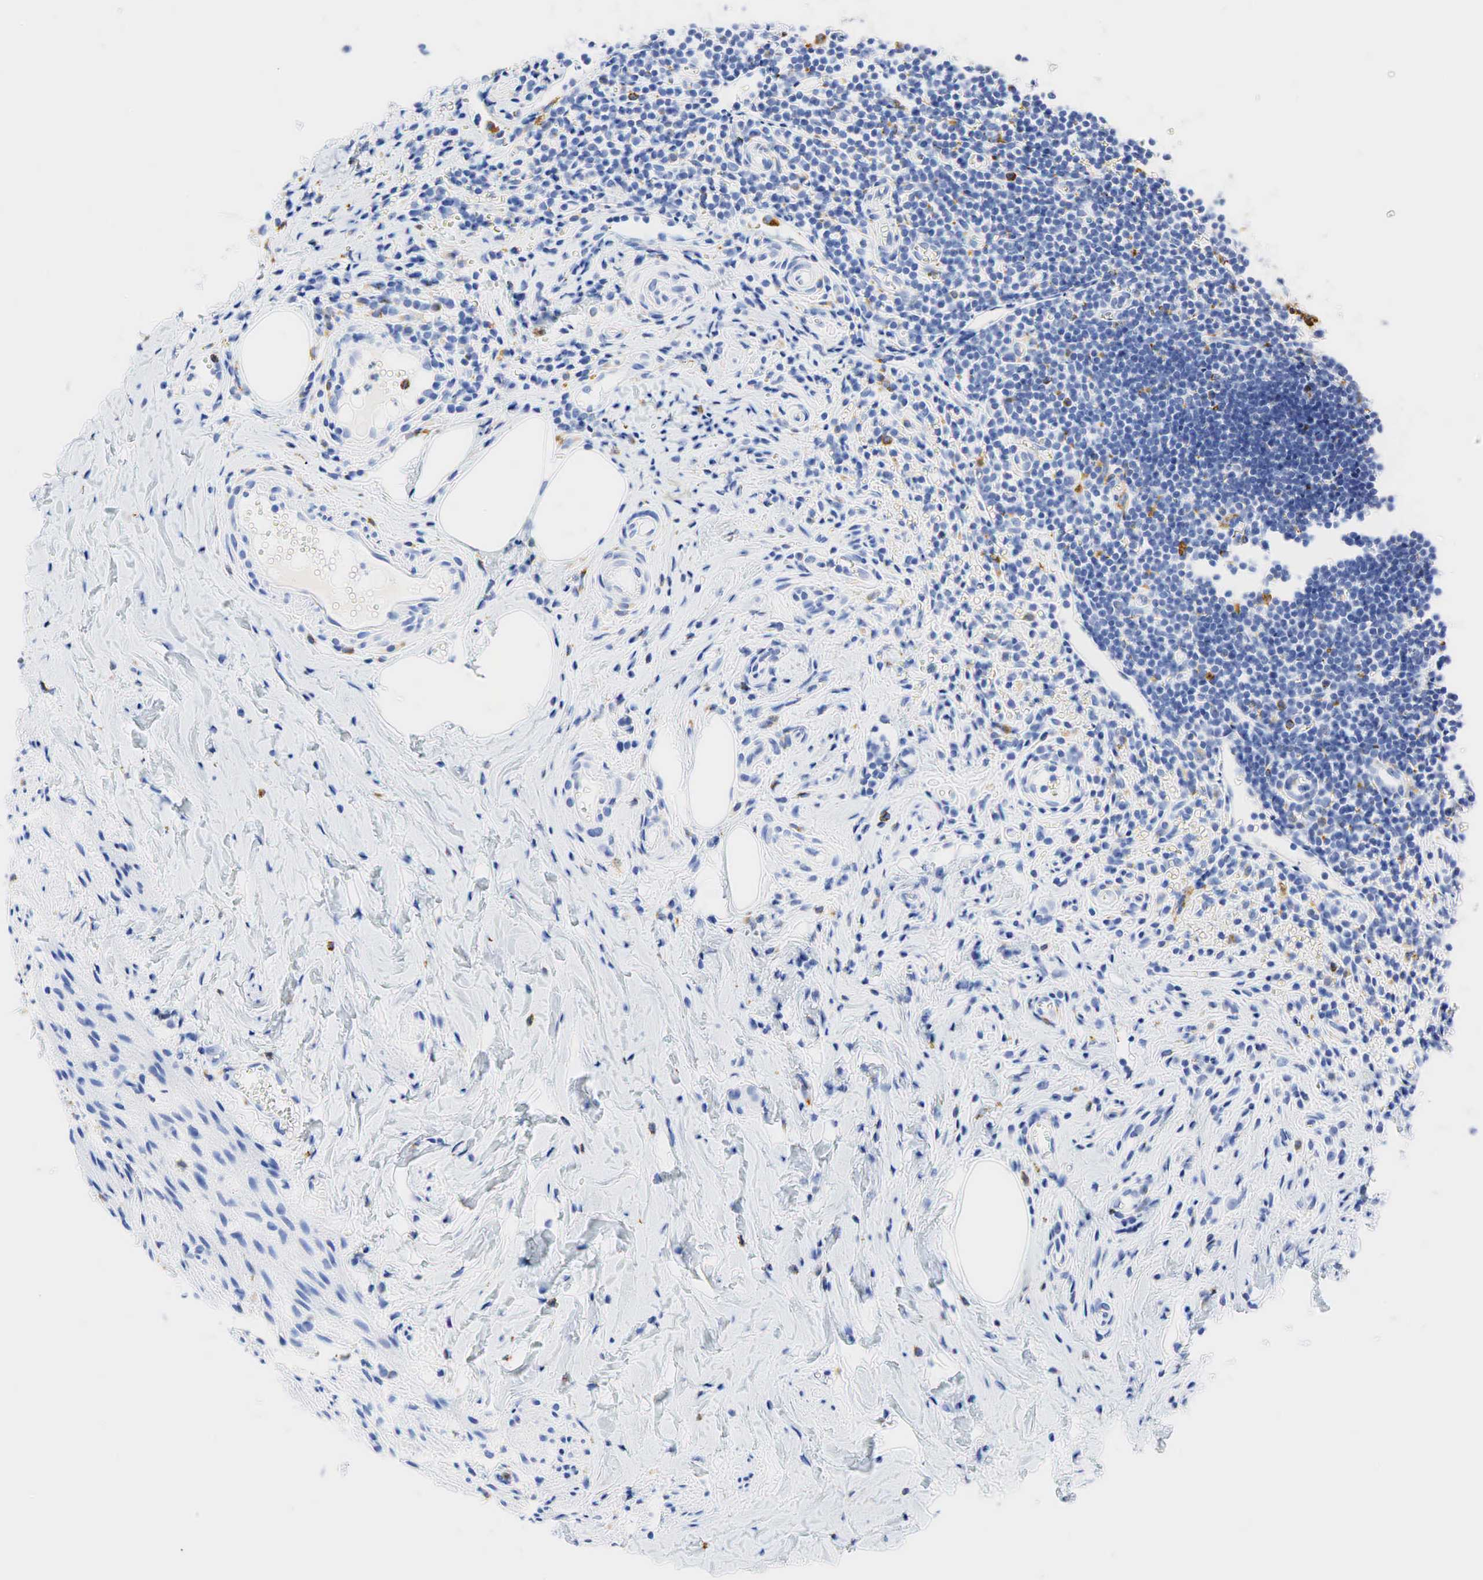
{"staining": {"intensity": "negative", "quantity": "none", "location": "none"}, "tissue": "appendix", "cell_type": "Glandular cells", "image_type": "normal", "snomed": [{"axis": "morphology", "description": "Normal tissue, NOS"}, {"axis": "topography", "description": "Appendix"}], "caption": "The image shows no significant staining in glandular cells of appendix.", "gene": "CD68", "patient": {"sex": "female", "age": 19}}